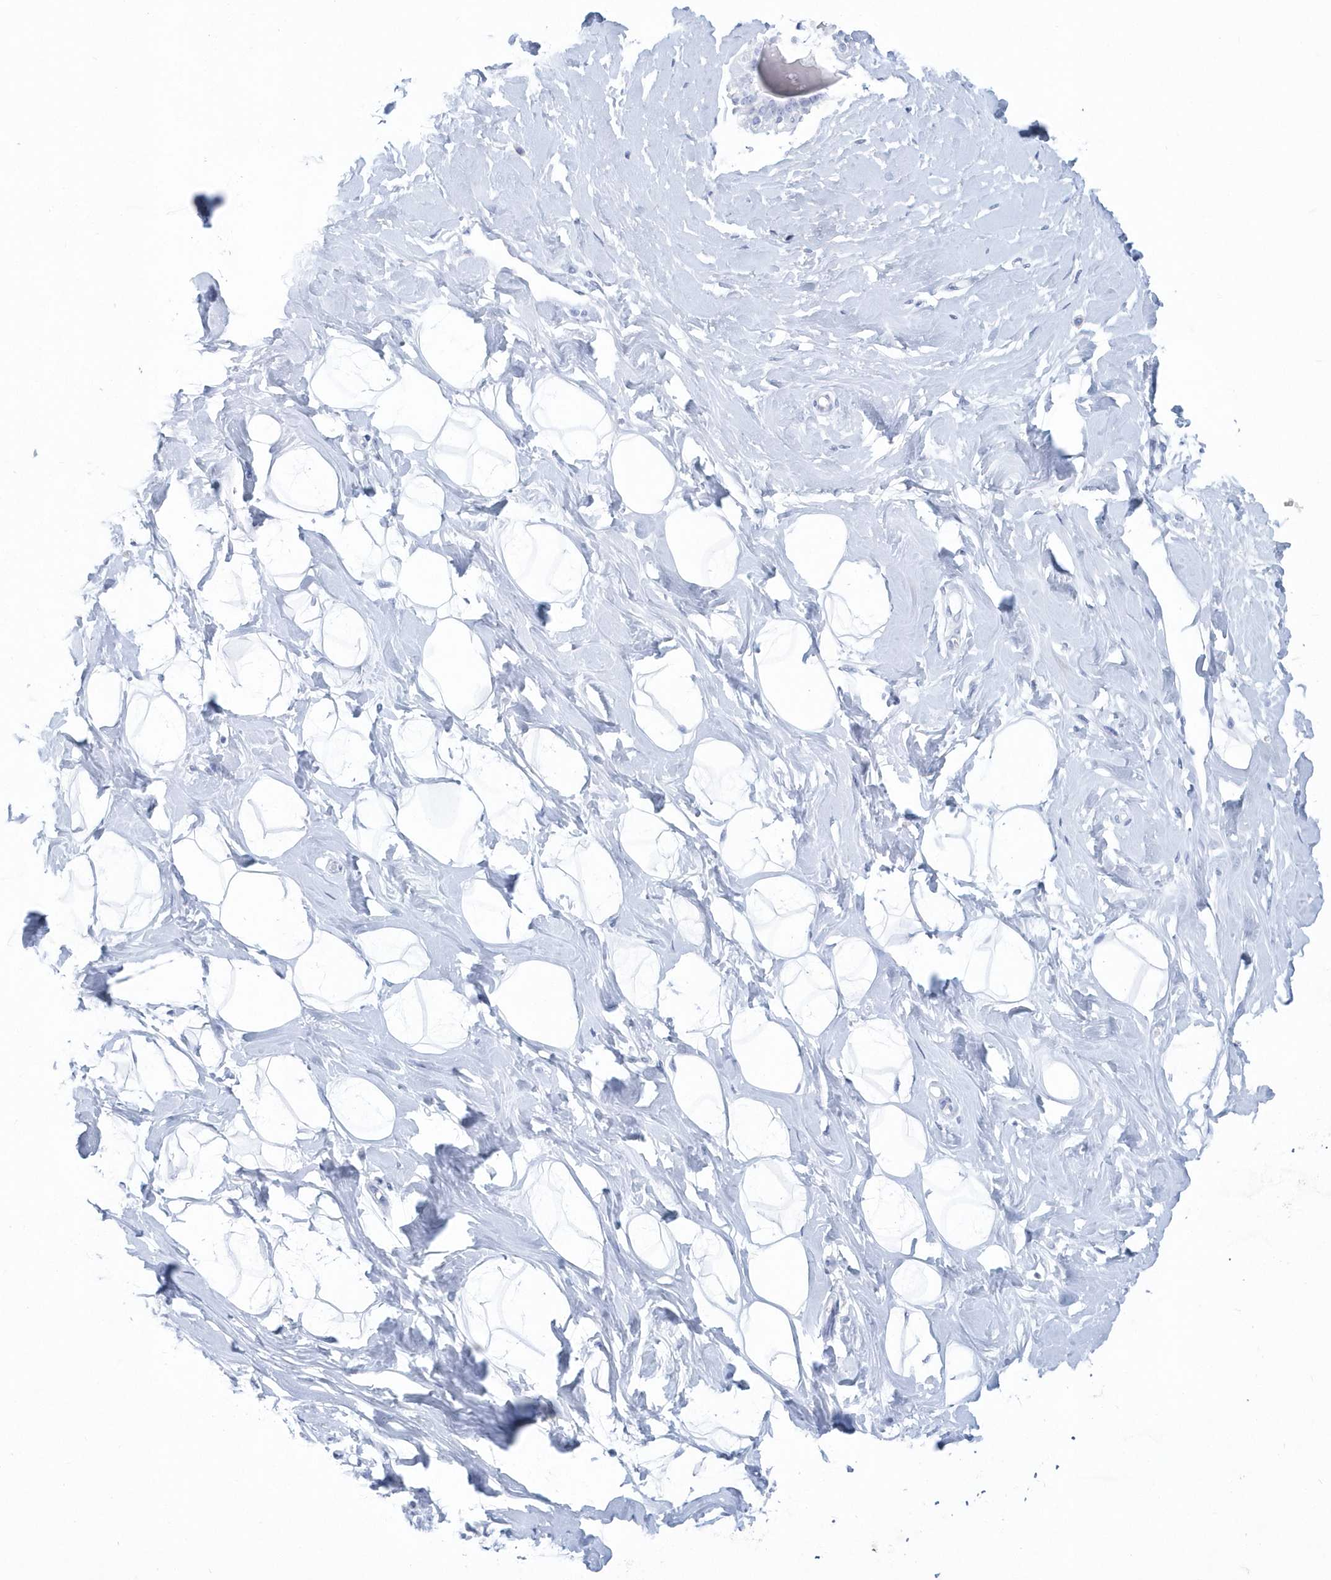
{"staining": {"intensity": "negative", "quantity": "none", "location": "none"}, "tissue": "breast", "cell_type": "Adipocytes", "image_type": "normal", "snomed": [{"axis": "morphology", "description": "Normal tissue, NOS"}, {"axis": "morphology", "description": "Adenoma, NOS"}, {"axis": "topography", "description": "Breast"}], "caption": "An immunohistochemistry histopathology image of normal breast is shown. There is no staining in adipocytes of breast.", "gene": "PTPRO", "patient": {"sex": "female", "age": 23}}